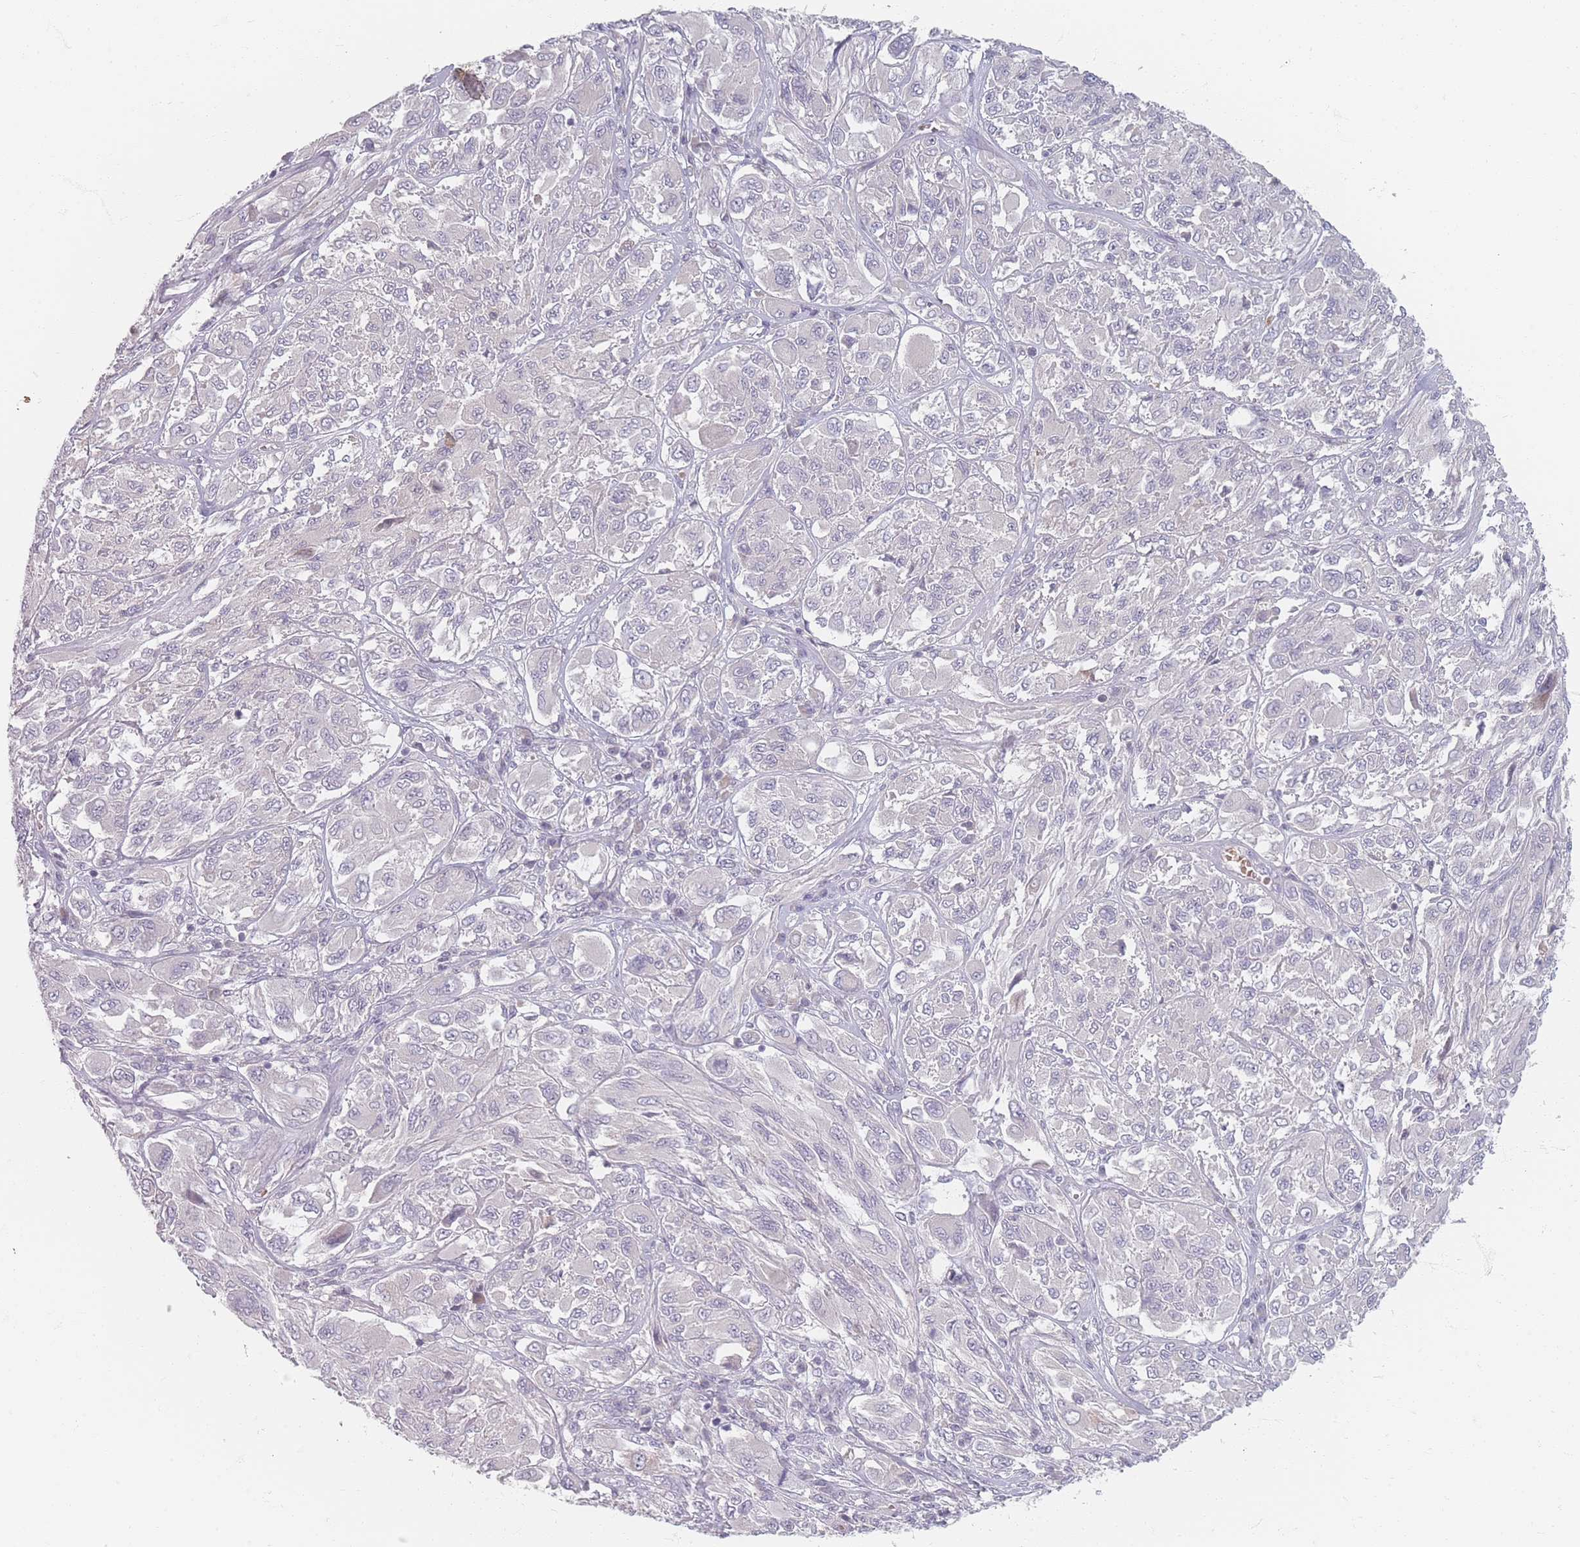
{"staining": {"intensity": "negative", "quantity": "none", "location": "none"}, "tissue": "melanoma", "cell_type": "Tumor cells", "image_type": "cancer", "snomed": [{"axis": "morphology", "description": "Malignant melanoma, NOS"}, {"axis": "topography", "description": "Skin"}], "caption": "Photomicrograph shows no protein staining in tumor cells of melanoma tissue.", "gene": "TMOD1", "patient": {"sex": "female", "age": 91}}